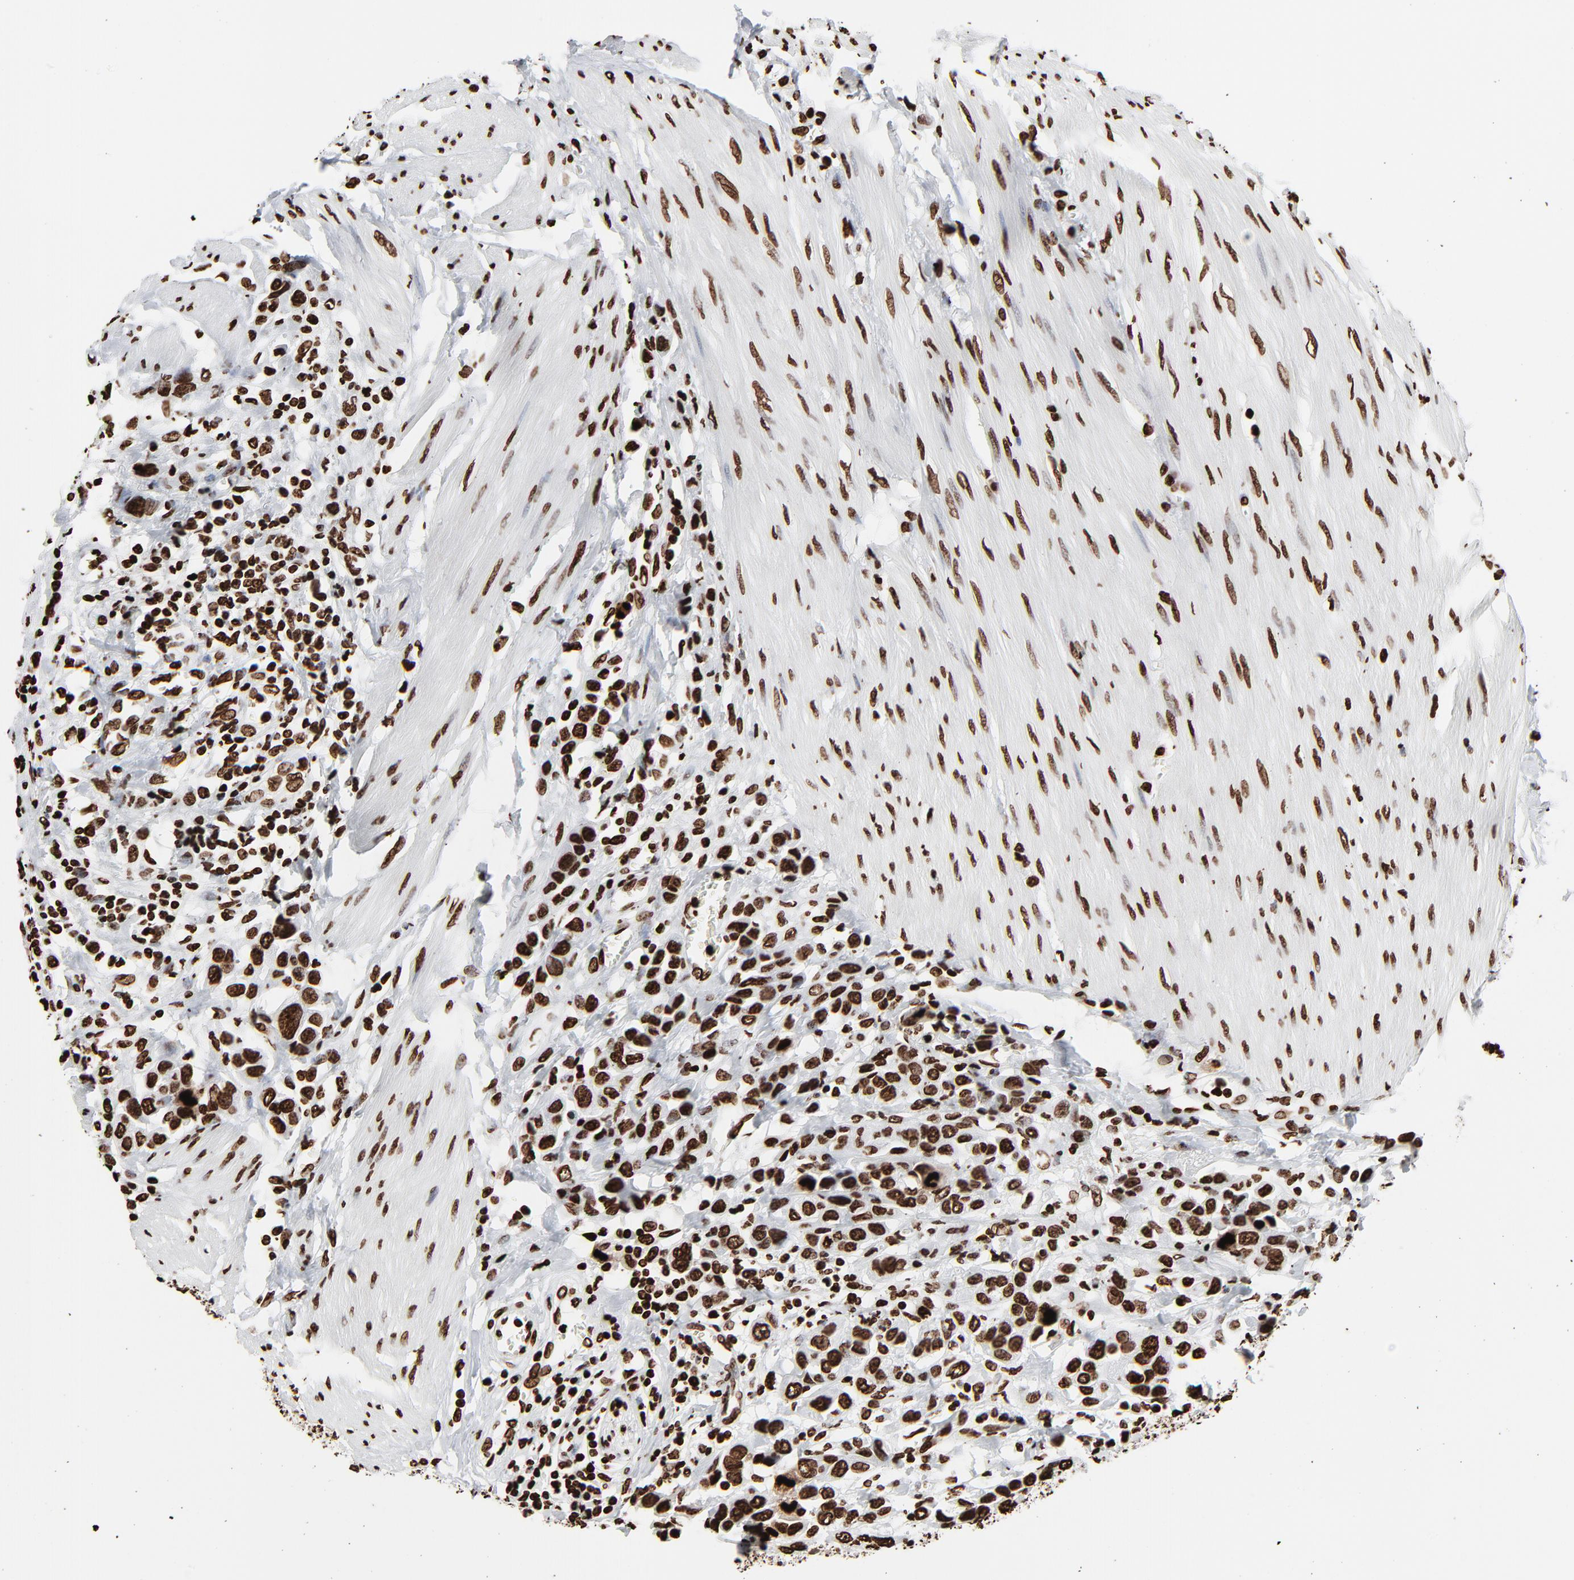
{"staining": {"intensity": "strong", "quantity": ">75%", "location": "nuclear"}, "tissue": "urothelial cancer", "cell_type": "Tumor cells", "image_type": "cancer", "snomed": [{"axis": "morphology", "description": "Urothelial carcinoma, High grade"}, {"axis": "topography", "description": "Urinary bladder"}], "caption": "Strong nuclear protein expression is seen in approximately >75% of tumor cells in high-grade urothelial carcinoma.", "gene": "H3-4", "patient": {"sex": "male", "age": 50}}